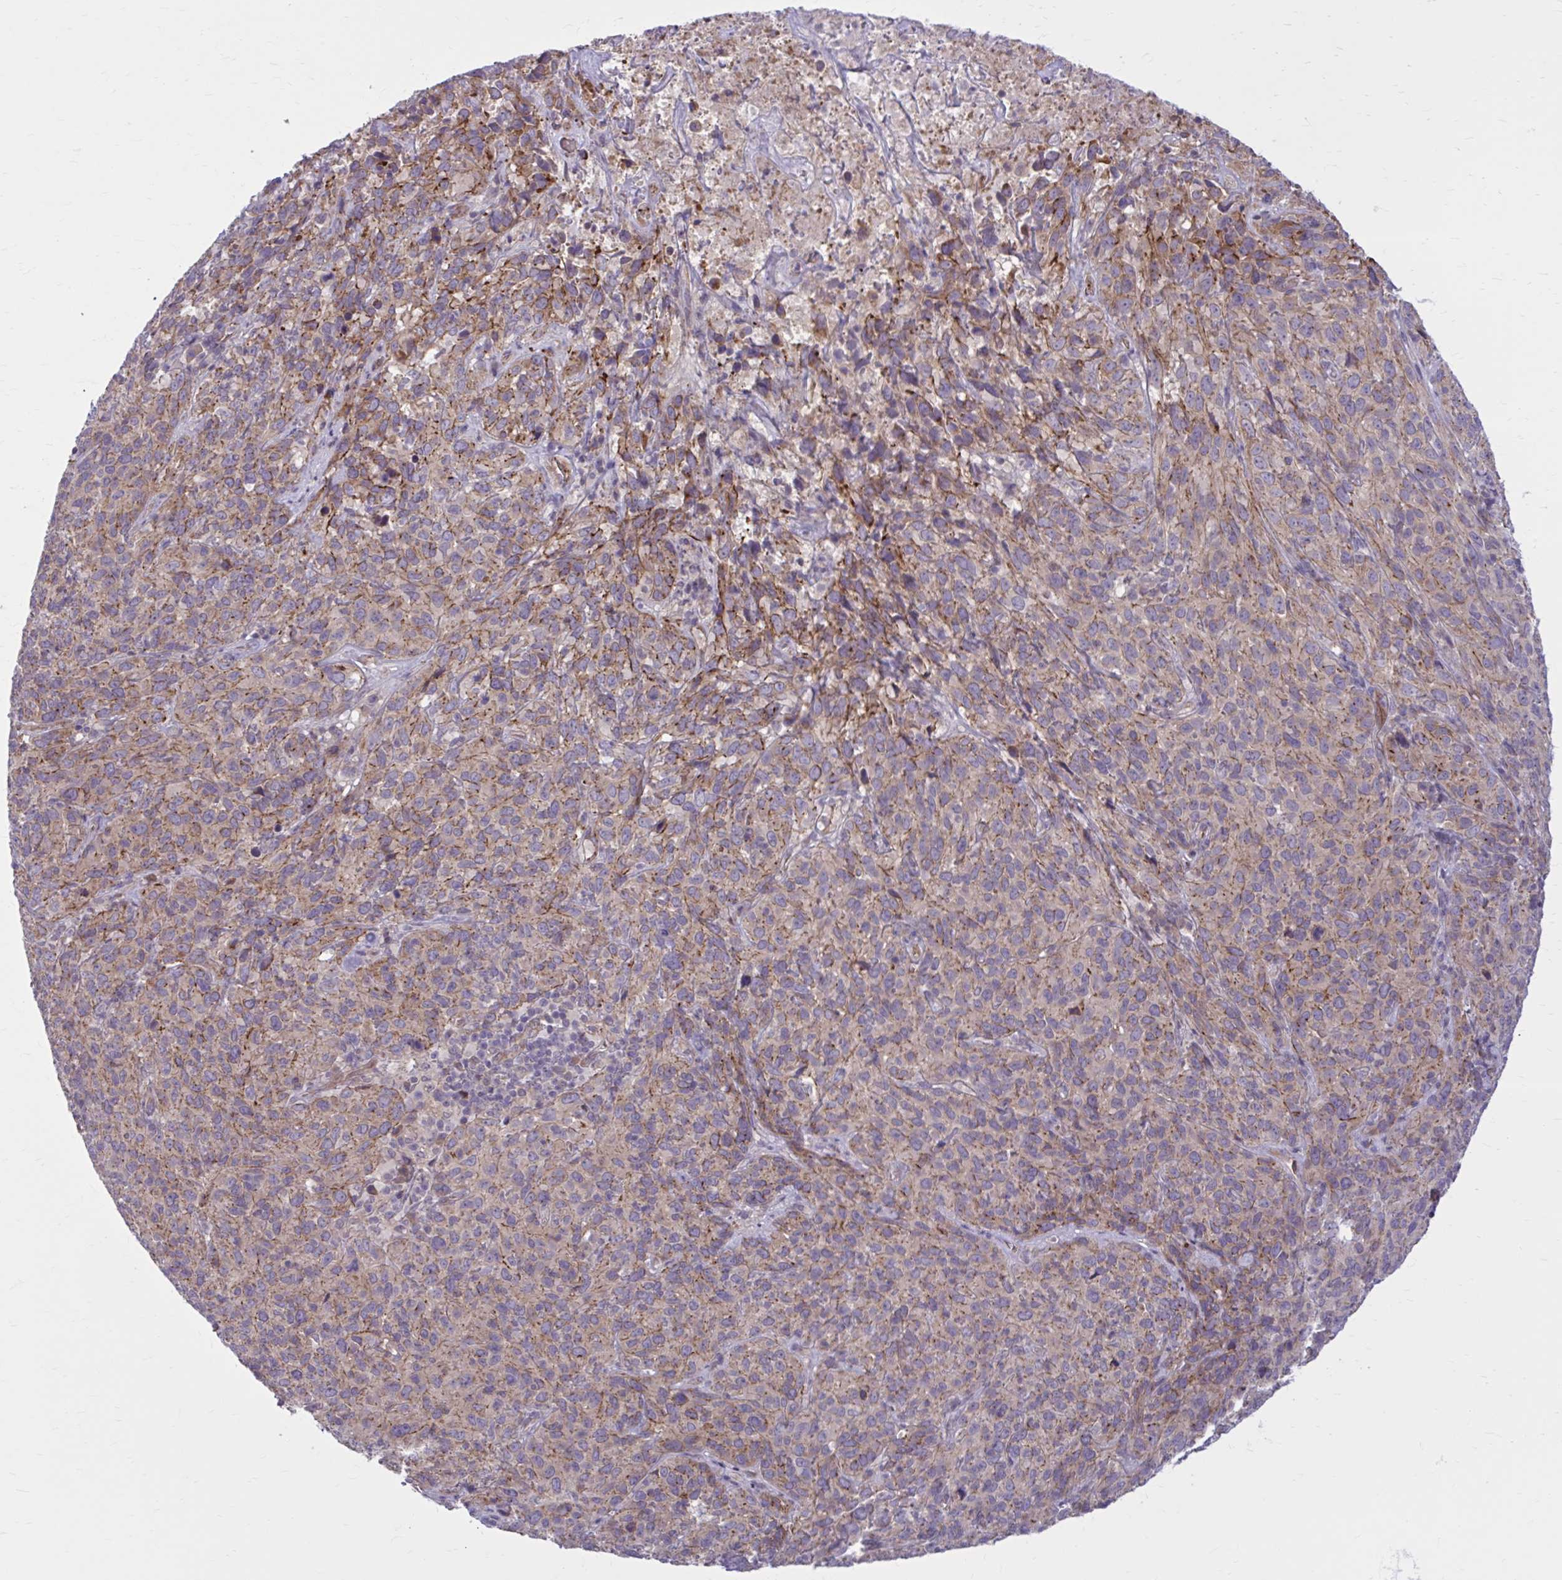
{"staining": {"intensity": "moderate", "quantity": "<25%", "location": "cytoplasmic/membranous"}, "tissue": "cervical cancer", "cell_type": "Tumor cells", "image_type": "cancer", "snomed": [{"axis": "morphology", "description": "Squamous cell carcinoma, NOS"}, {"axis": "topography", "description": "Cervix"}], "caption": "Cervical cancer (squamous cell carcinoma) stained with a protein marker demonstrates moderate staining in tumor cells.", "gene": "SNF8", "patient": {"sex": "female", "age": 51}}